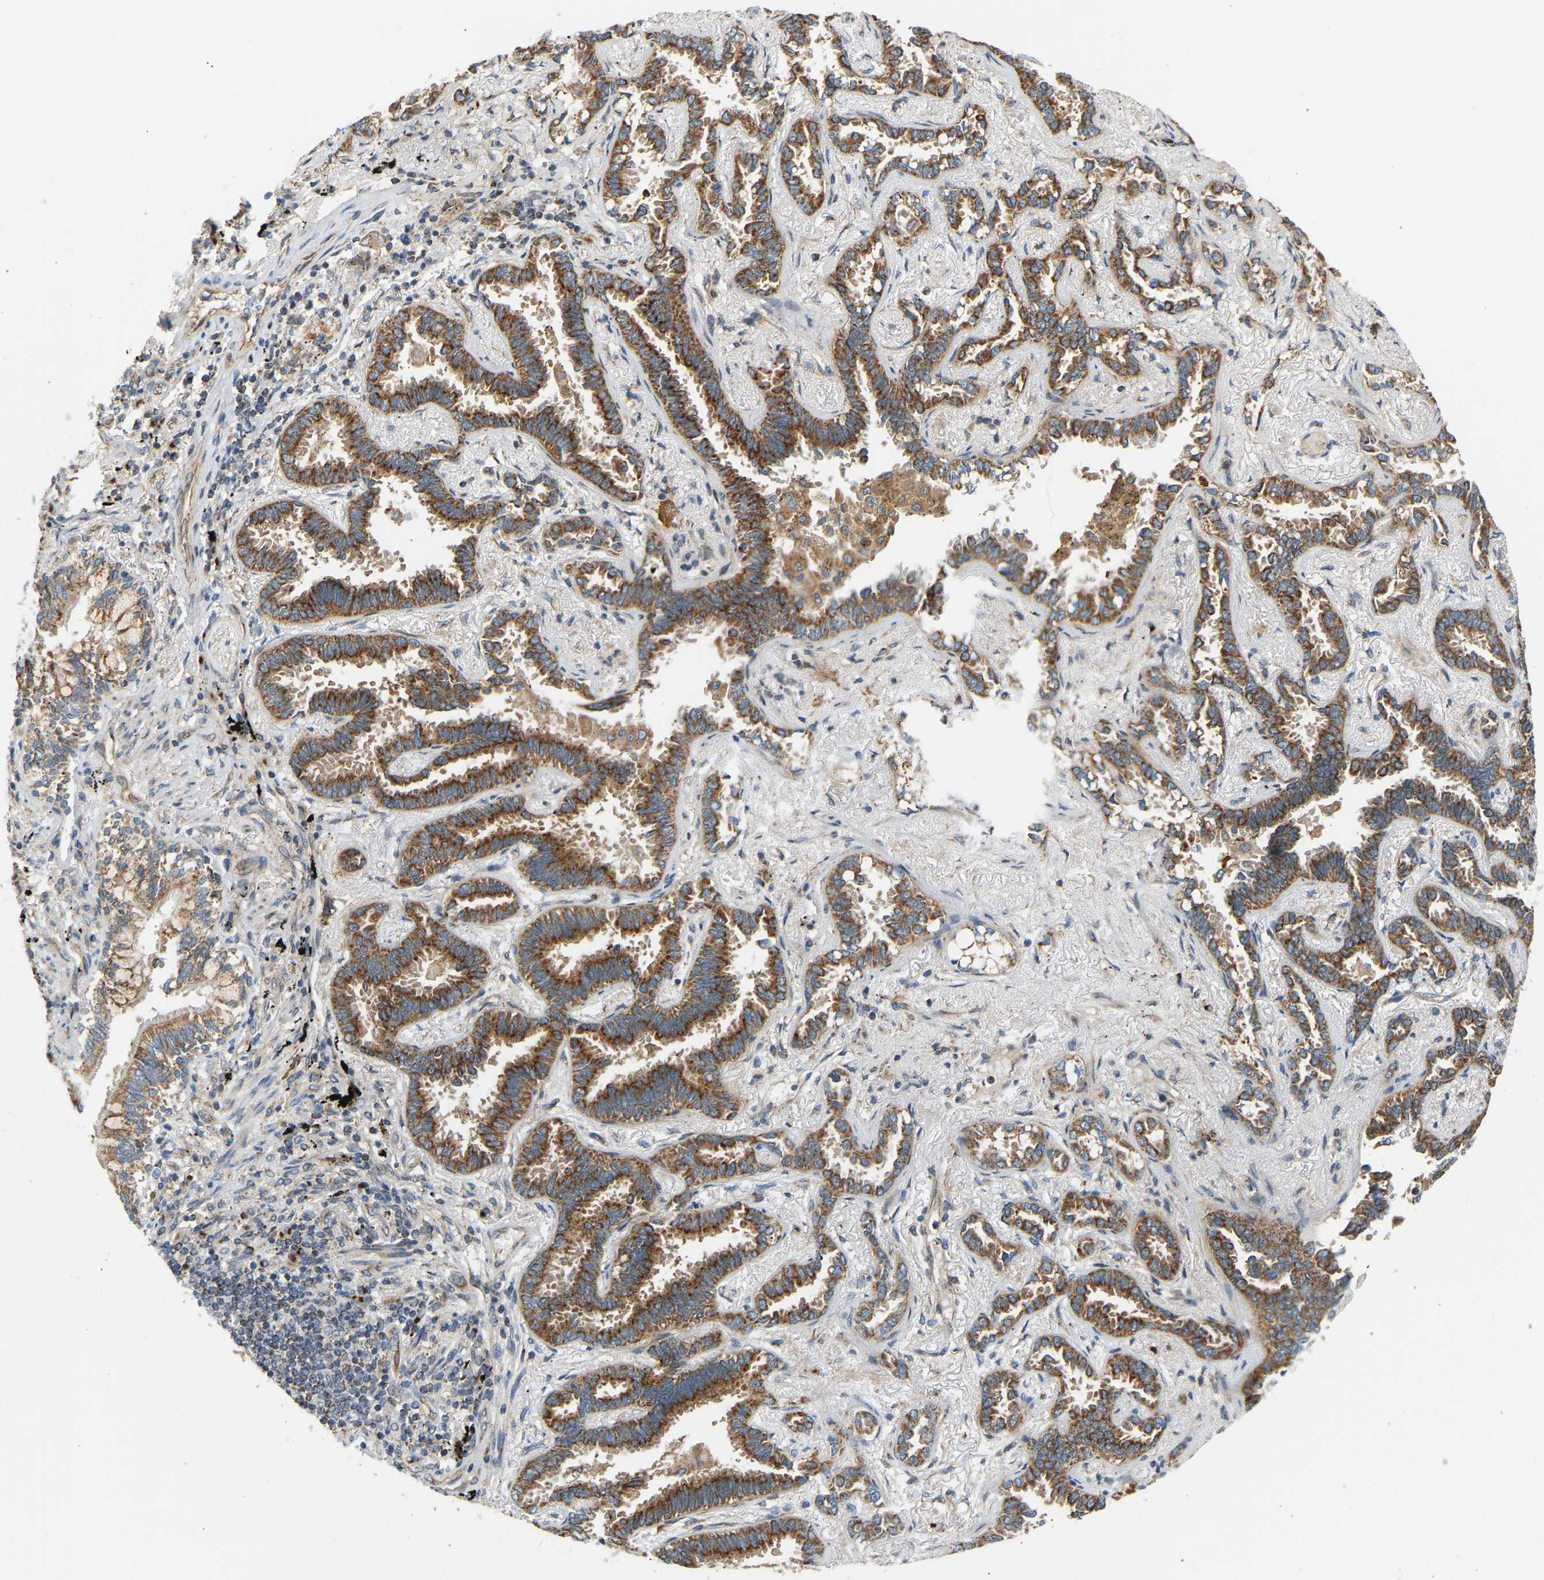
{"staining": {"intensity": "strong", "quantity": ">75%", "location": "cytoplasmic/membranous"}, "tissue": "lung cancer", "cell_type": "Tumor cells", "image_type": "cancer", "snomed": [{"axis": "morphology", "description": "Adenocarcinoma, NOS"}, {"axis": "topography", "description": "Lung"}], "caption": "Tumor cells show high levels of strong cytoplasmic/membranous expression in approximately >75% of cells in human lung cancer (adenocarcinoma). (DAB IHC with brightfield microscopy, high magnification).", "gene": "YIPF2", "patient": {"sex": "male", "age": 59}}